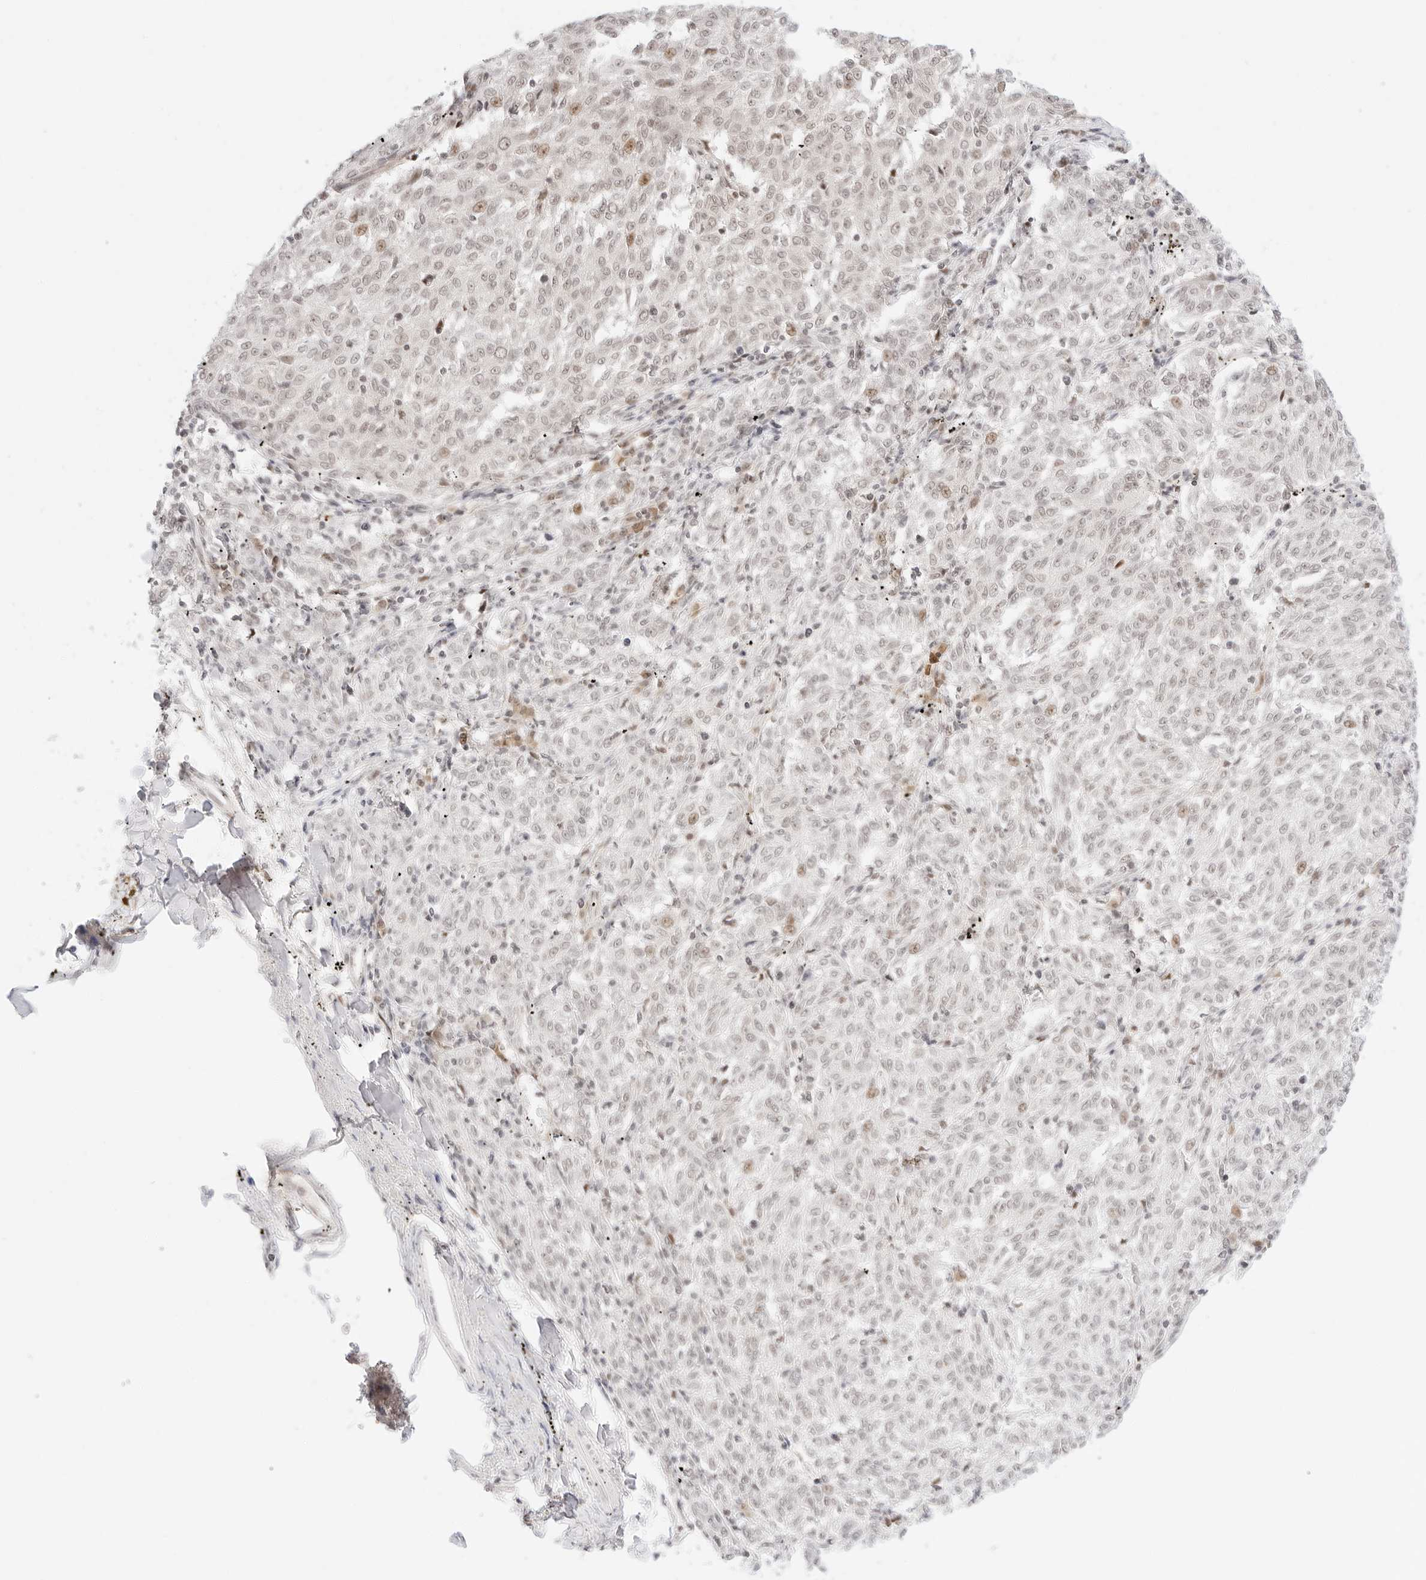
{"staining": {"intensity": "negative", "quantity": "none", "location": "none"}, "tissue": "melanoma", "cell_type": "Tumor cells", "image_type": "cancer", "snomed": [{"axis": "morphology", "description": "Malignant melanoma, NOS"}, {"axis": "topography", "description": "Skin"}], "caption": "Tumor cells are negative for brown protein staining in malignant melanoma.", "gene": "ITGA6", "patient": {"sex": "female", "age": 72}}